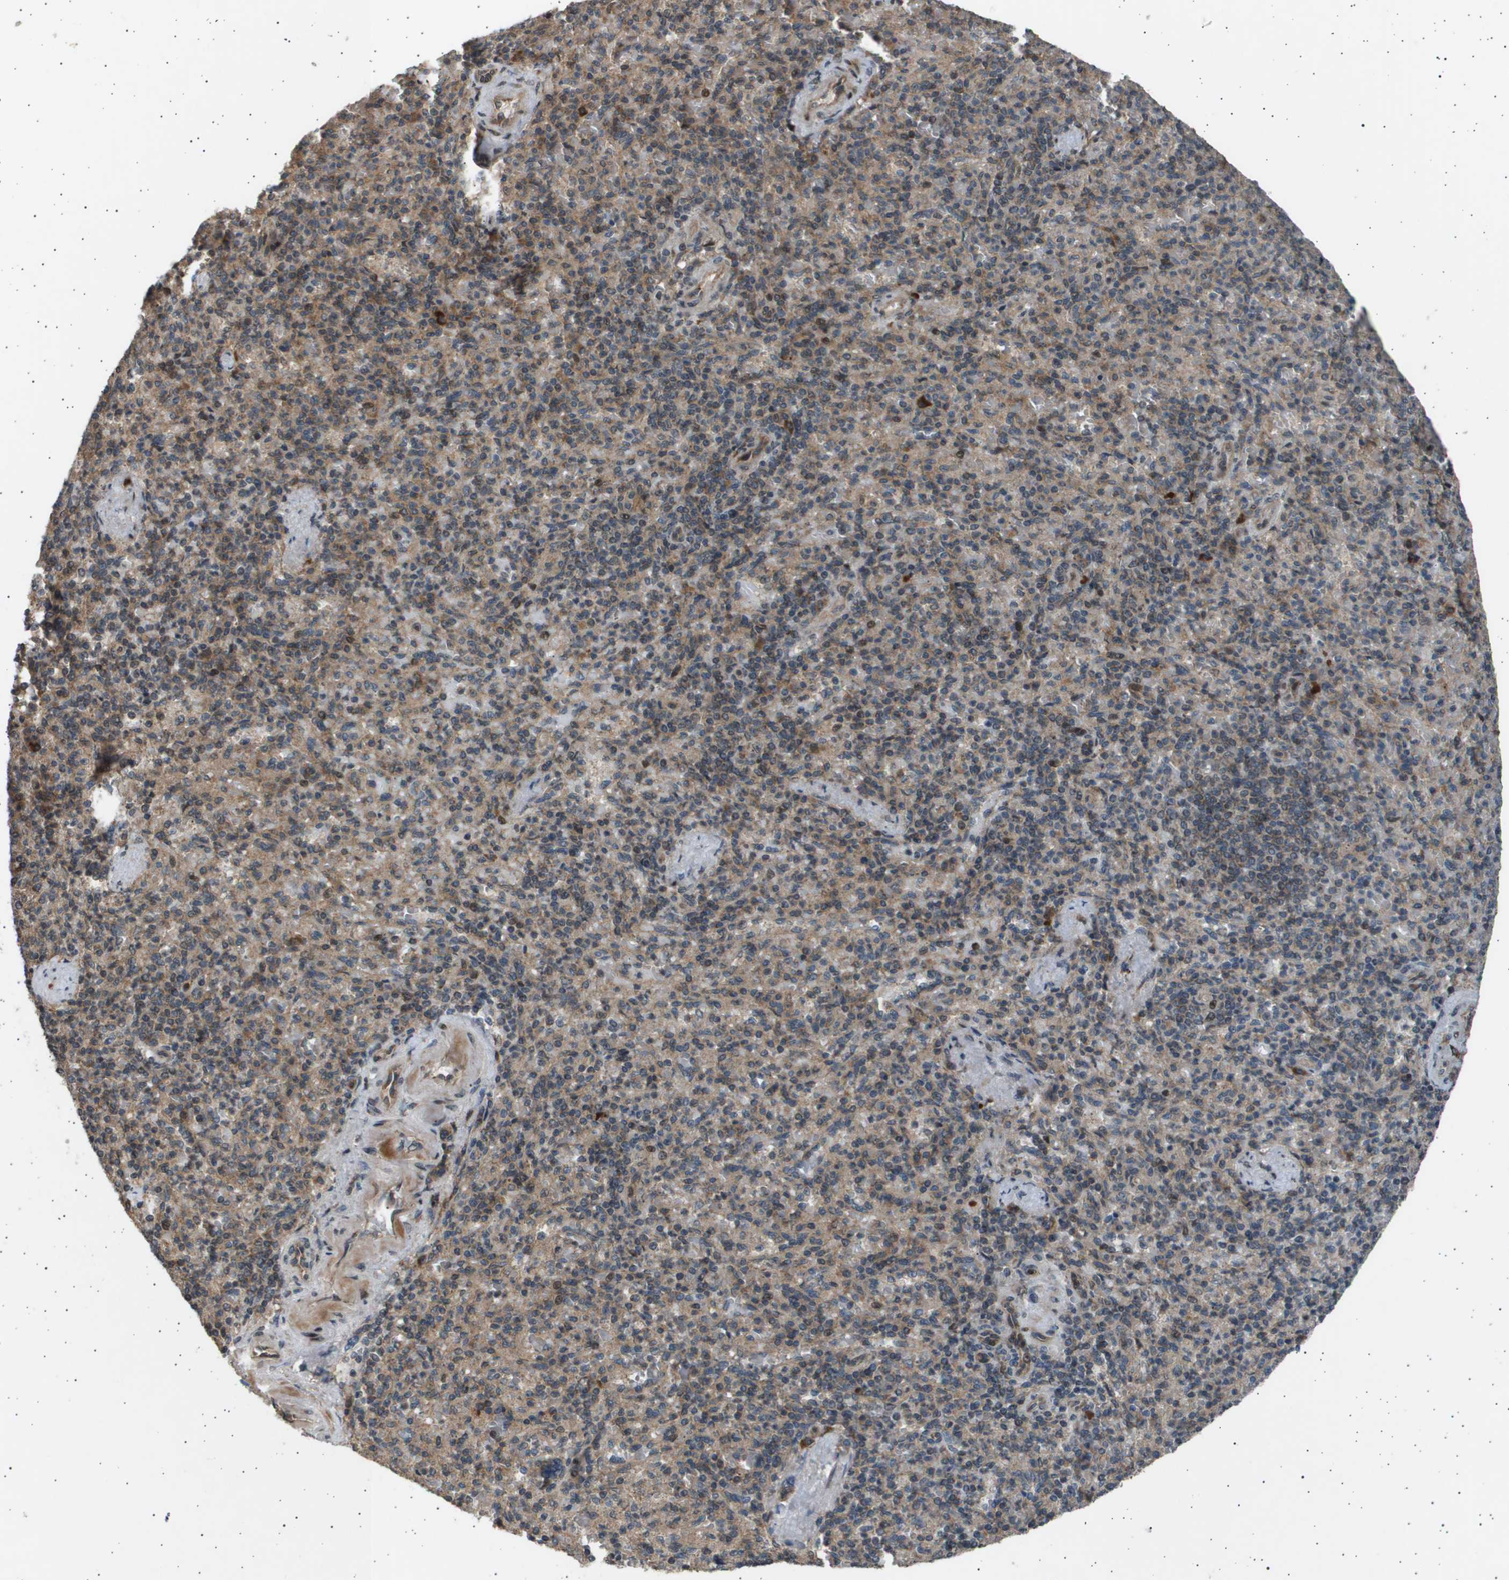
{"staining": {"intensity": "moderate", "quantity": ">75%", "location": "cytoplasmic/membranous"}, "tissue": "spleen", "cell_type": "Cells in red pulp", "image_type": "normal", "snomed": [{"axis": "morphology", "description": "Normal tissue, NOS"}, {"axis": "topography", "description": "Spleen"}], "caption": "DAB immunohistochemical staining of benign spleen displays moderate cytoplasmic/membranous protein expression in about >75% of cells in red pulp.", "gene": "TNRC6A", "patient": {"sex": "female", "age": 74}}